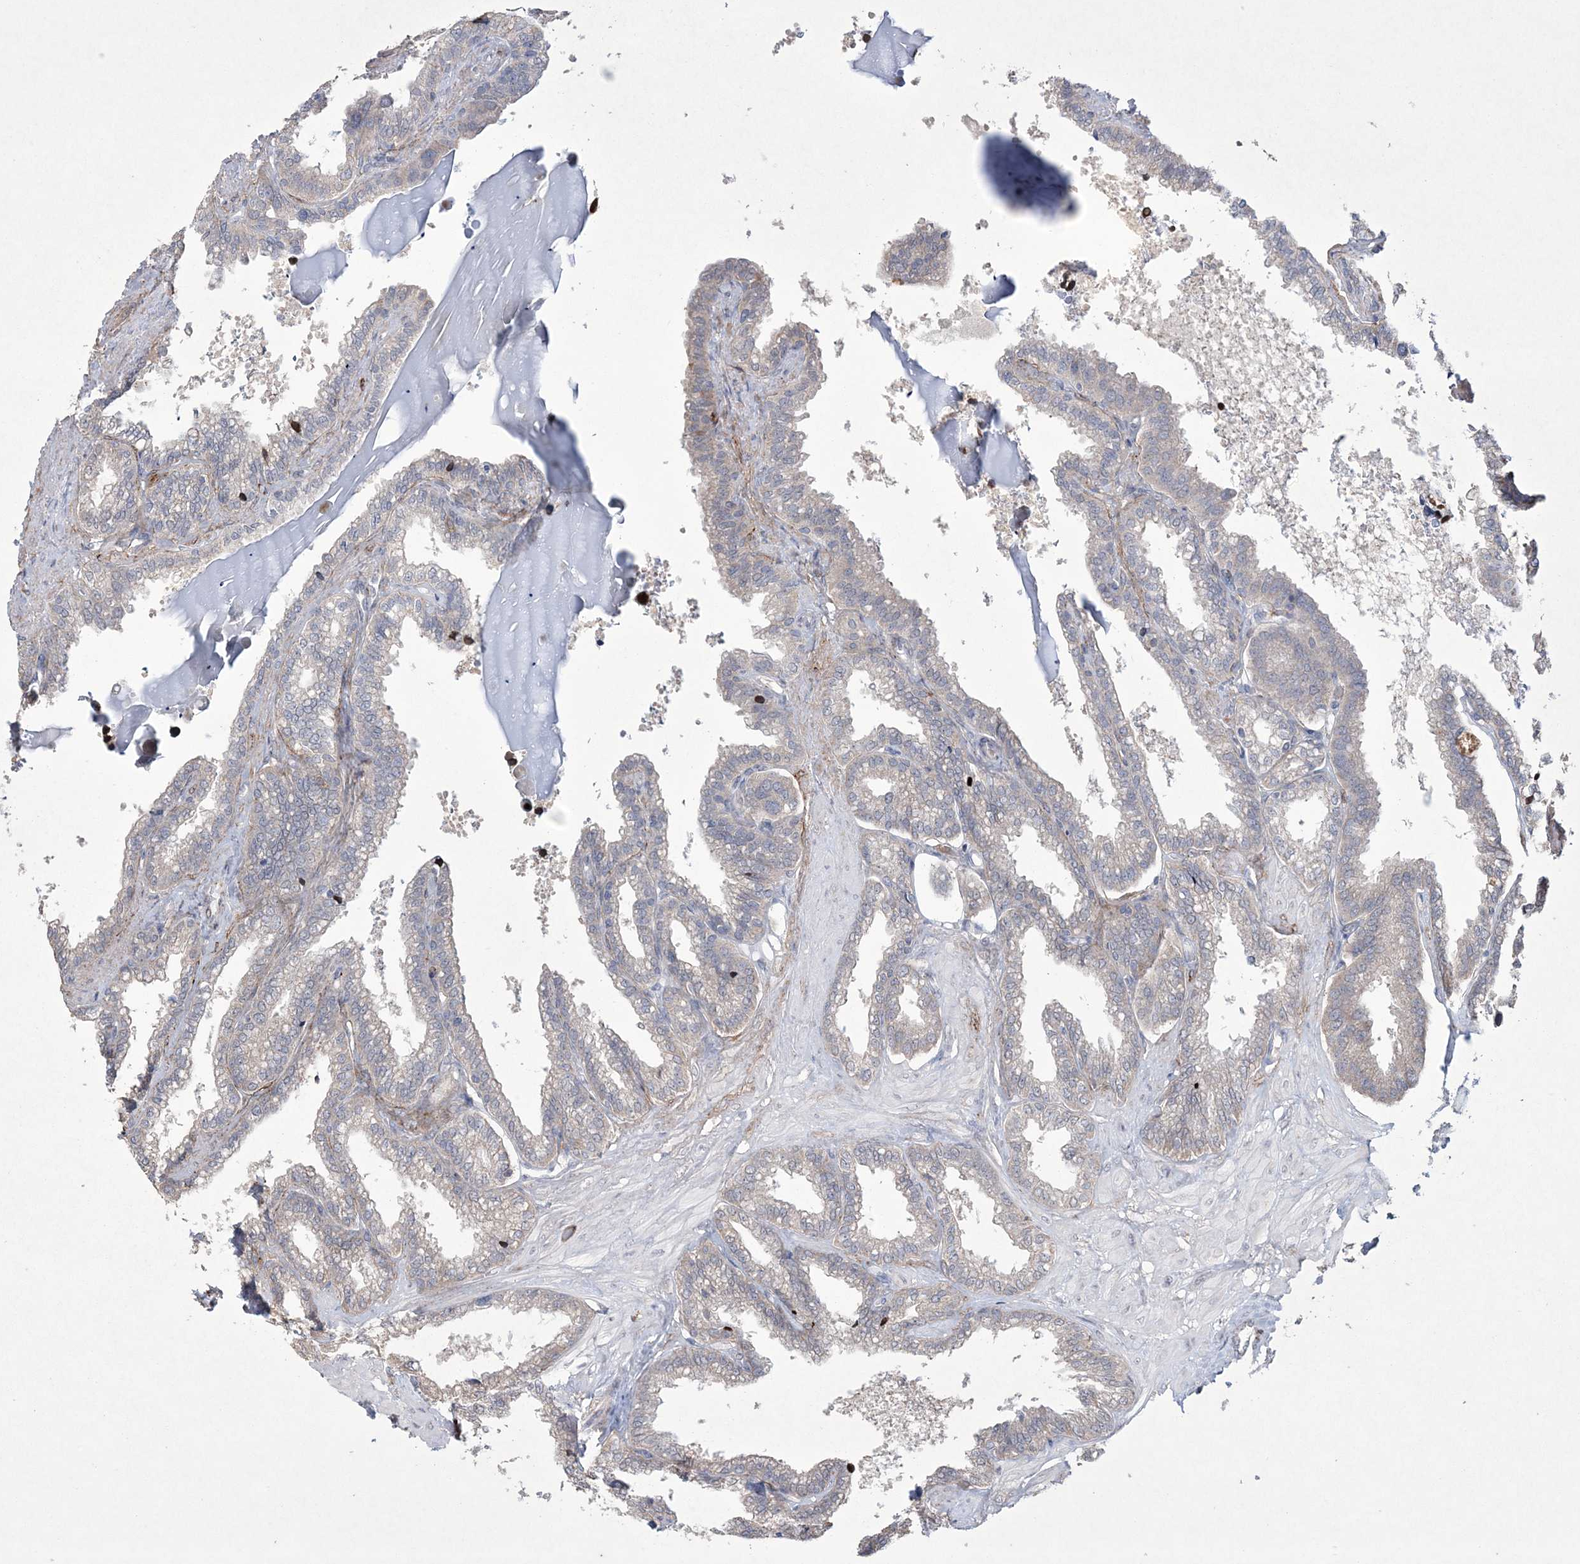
{"staining": {"intensity": "negative", "quantity": "none", "location": "none"}, "tissue": "seminal vesicle", "cell_type": "Glandular cells", "image_type": "normal", "snomed": [{"axis": "morphology", "description": "Normal tissue, NOS"}, {"axis": "topography", "description": "Seminal veicle"}], "caption": "Glandular cells show no significant positivity in unremarkable seminal vesicle.", "gene": "DPCD", "patient": {"sex": "male", "age": 46}}